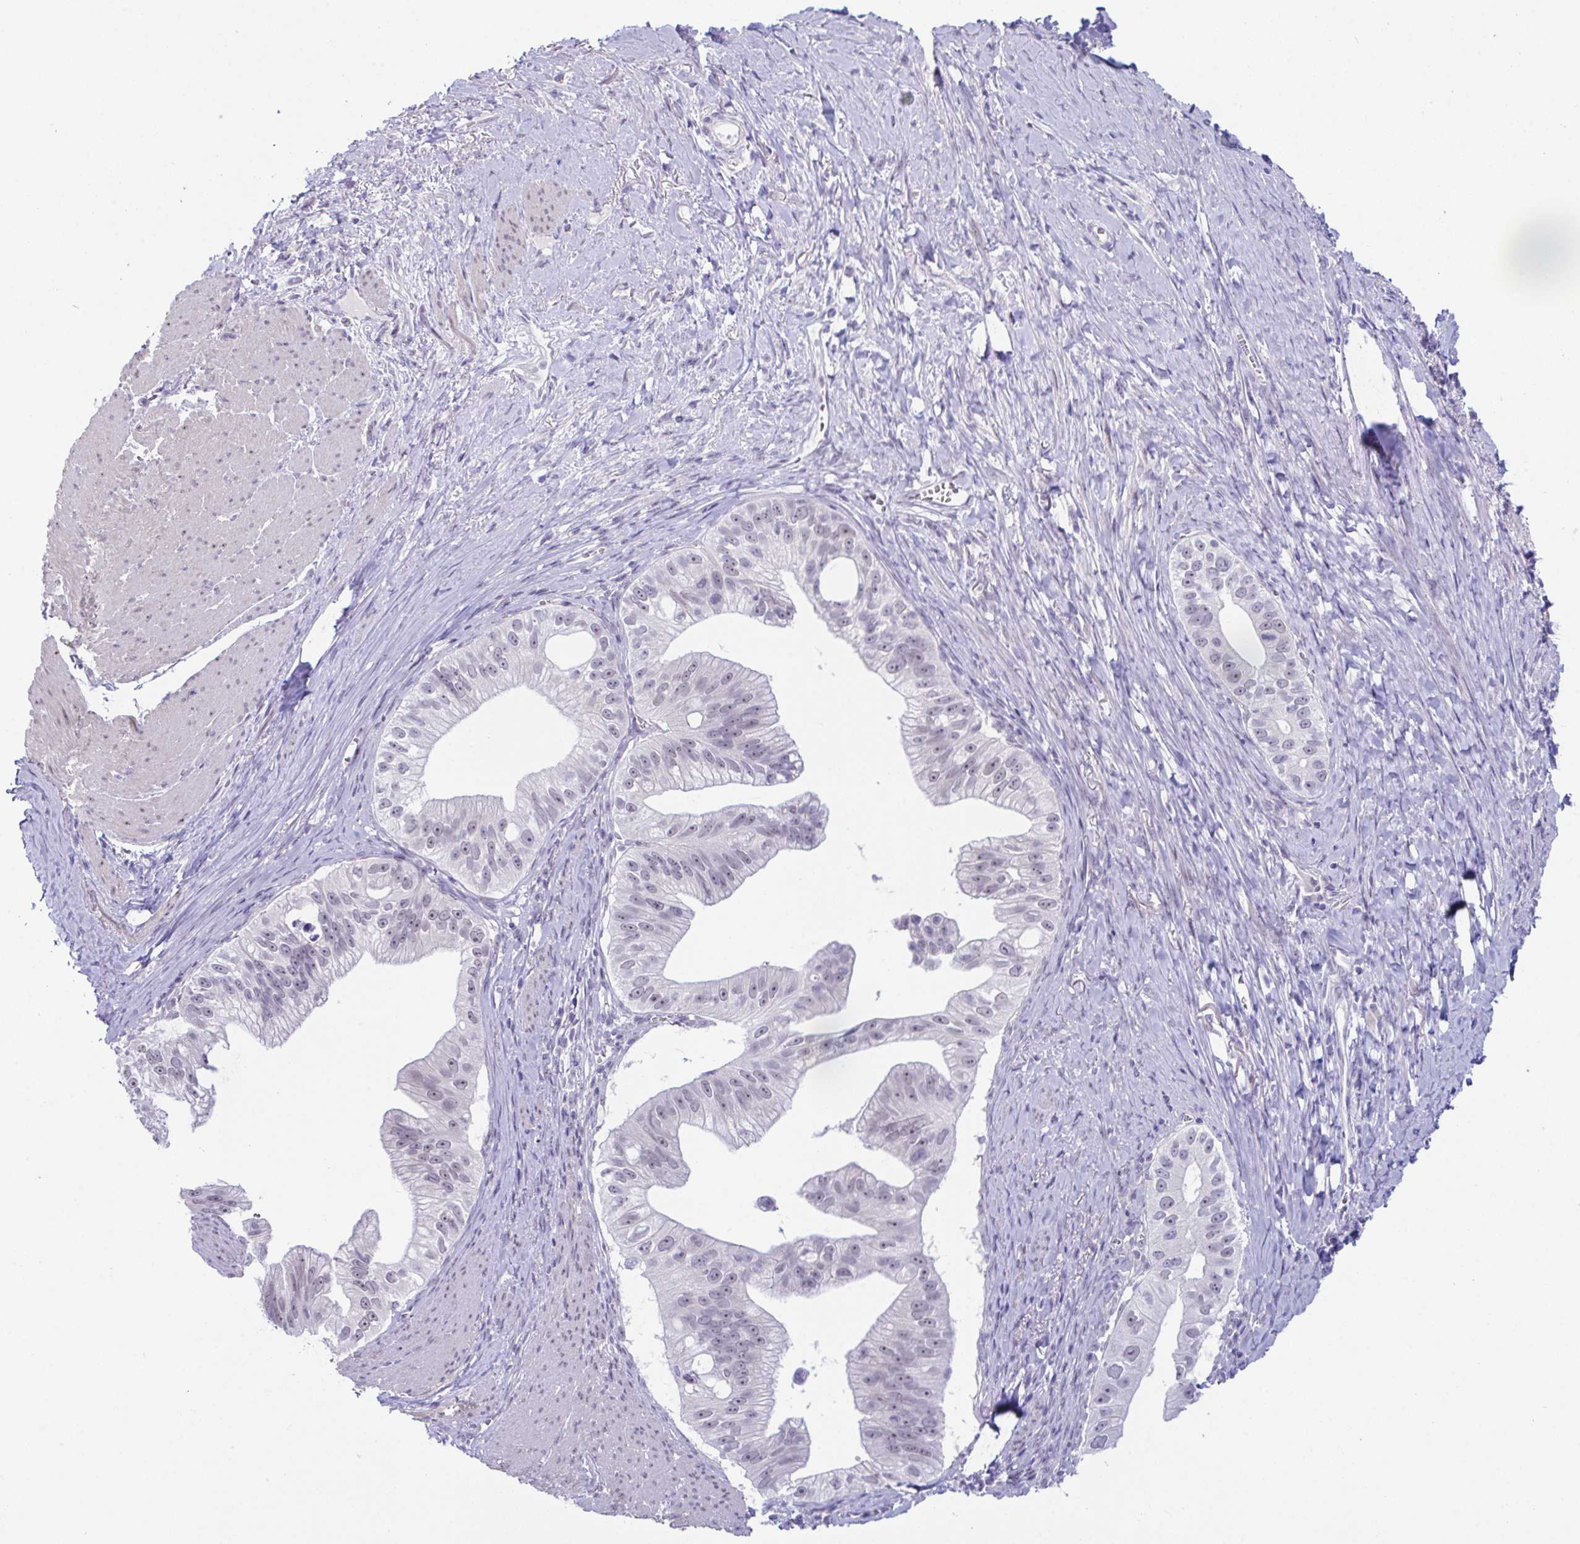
{"staining": {"intensity": "negative", "quantity": "none", "location": "none"}, "tissue": "pancreatic cancer", "cell_type": "Tumor cells", "image_type": "cancer", "snomed": [{"axis": "morphology", "description": "Adenocarcinoma, NOS"}, {"axis": "topography", "description": "Pancreas"}], "caption": "This is an immunohistochemistry photomicrograph of human pancreatic cancer. There is no positivity in tumor cells.", "gene": "USP35", "patient": {"sex": "male", "age": 70}}